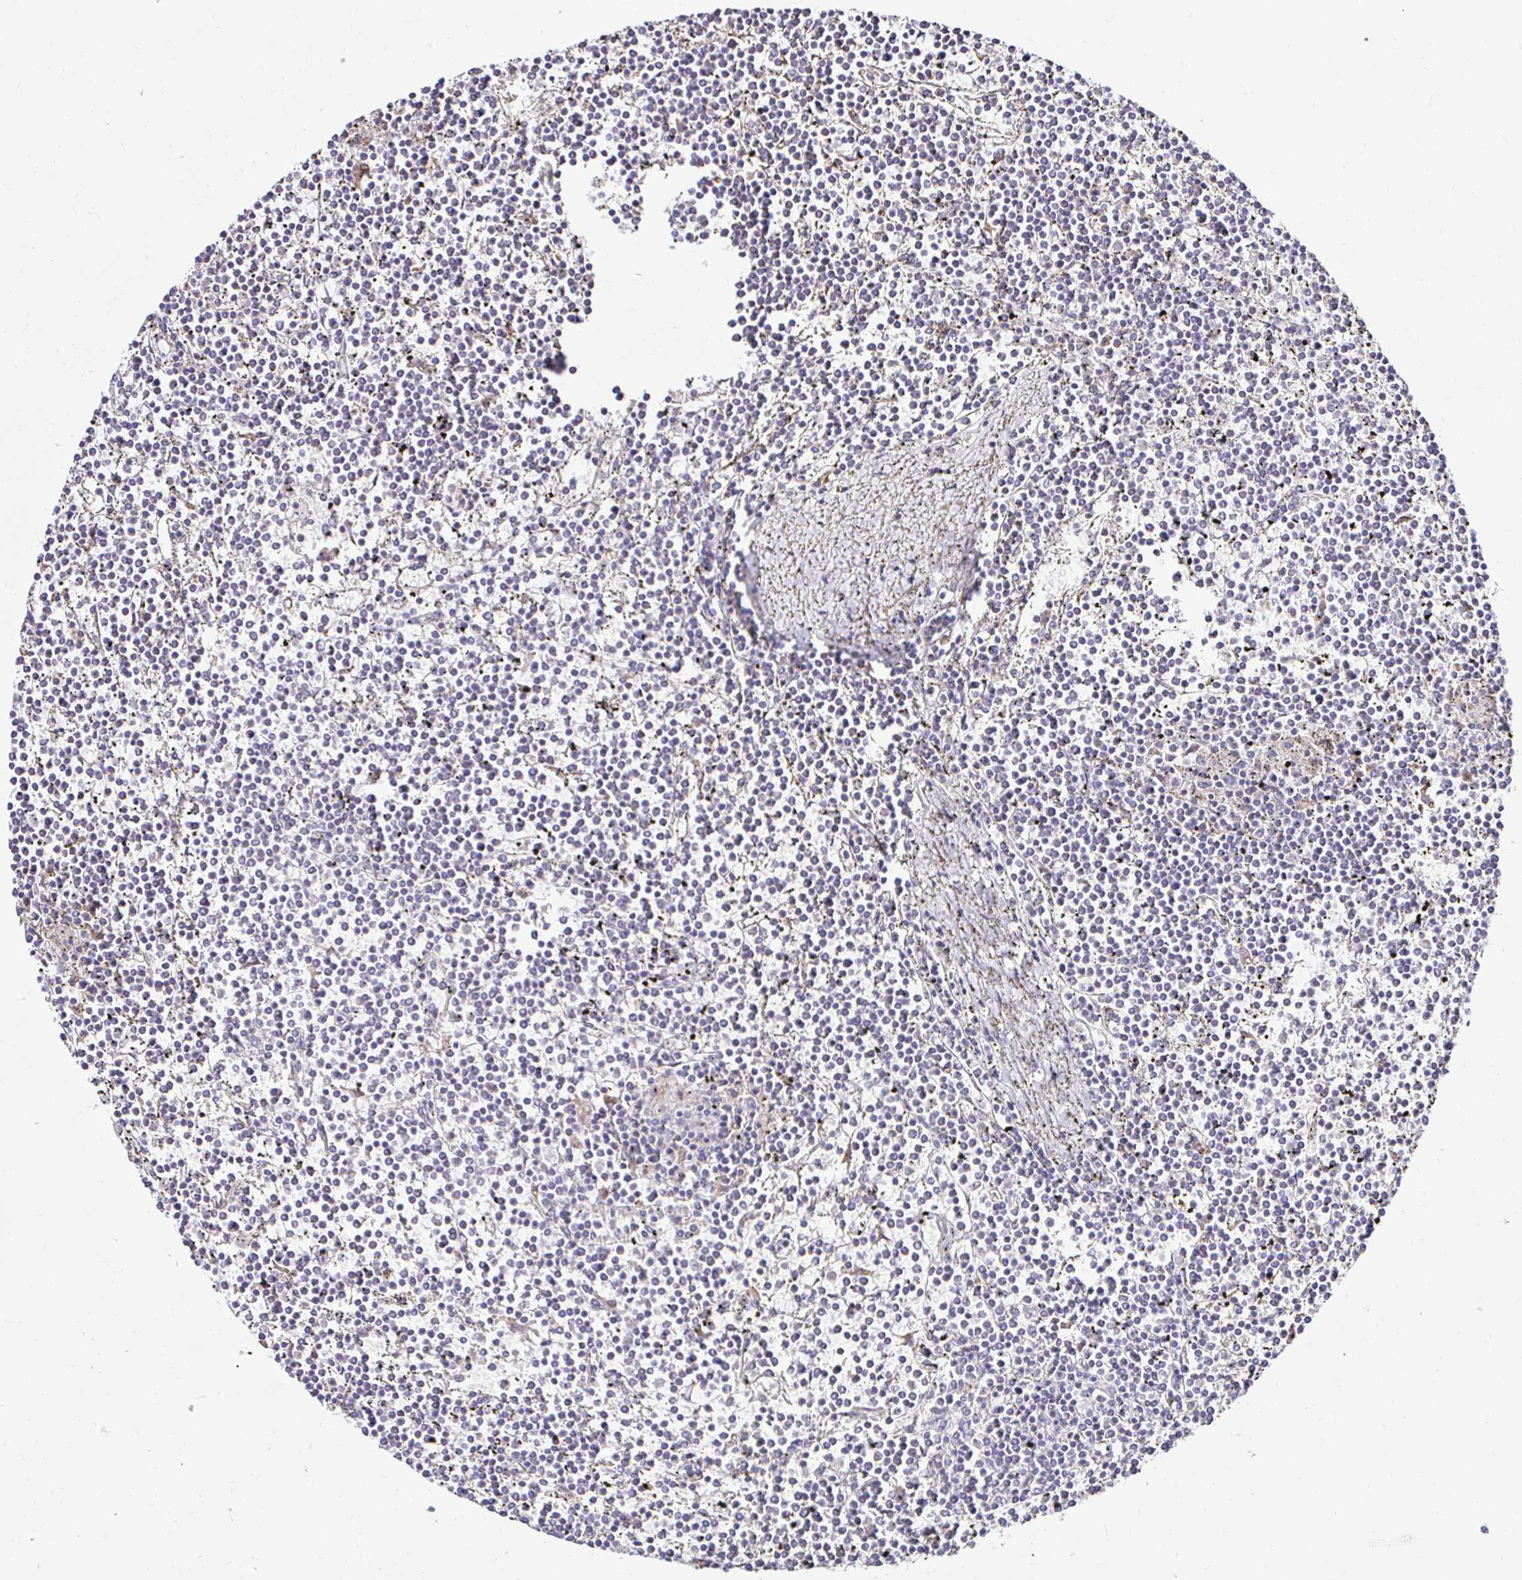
{"staining": {"intensity": "negative", "quantity": "none", "location": "none"}, "tissue": "lymphoma", "cell_type": "Tumor cells", "image_type": "cancer", "snomed": [{"axis": "morphology", "description": "Malignant lymphoma, non-Hodgkin's type, Low grade"}, {"axis": "topography", "description": "Spleen"}], "caption": "Lymphoma was stained to show a protein in brown. There is no significant positivity in tumor cells.", "gene": "GALNS", "patient": {"sex": "female", "age": 19}}